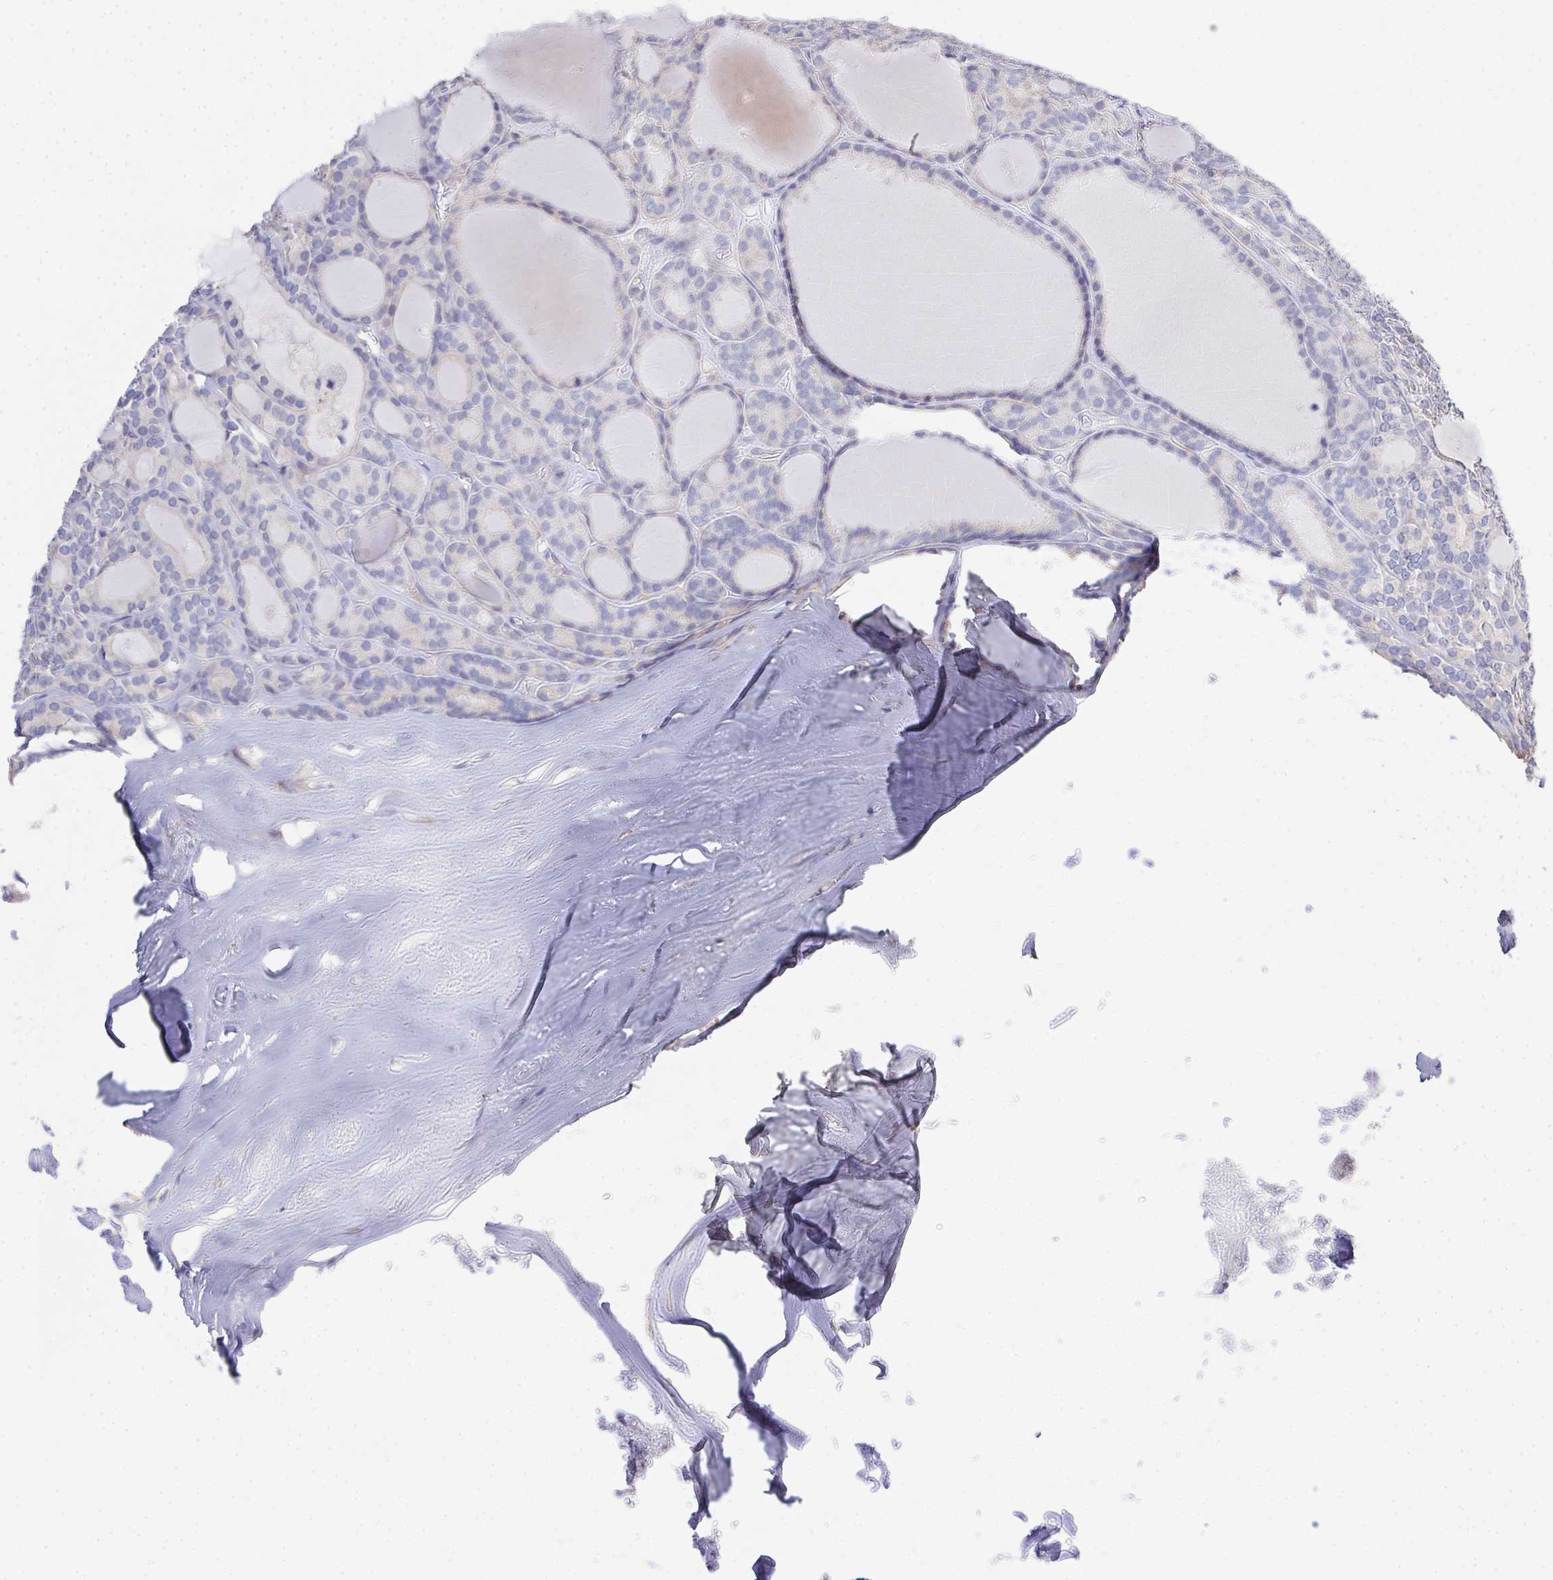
{"staining": {"intensity": "negative", "quantity": "none", "location": "none"}, "tissue": "thyroid cancer", "cell_type": "Tumor cells", "image_type": "cancer", "snomed": [{"axis": "morphology", "description": "Follicular adenoma carcinoma, NOS"}, {"axis": "topography", "description": "Thyroid gland"}], "caption": "High magnification brightfield microscopy of thyroid cancer (follicular adenoma carcinoma) stained with DAB (3,3'-diaminobenzidine) (brown) and counterstained with hematoxylin (blue): tumor cells show no significant positivity.", "gene": "PRG3", "patient": {"sex": "male", "age": 74}}